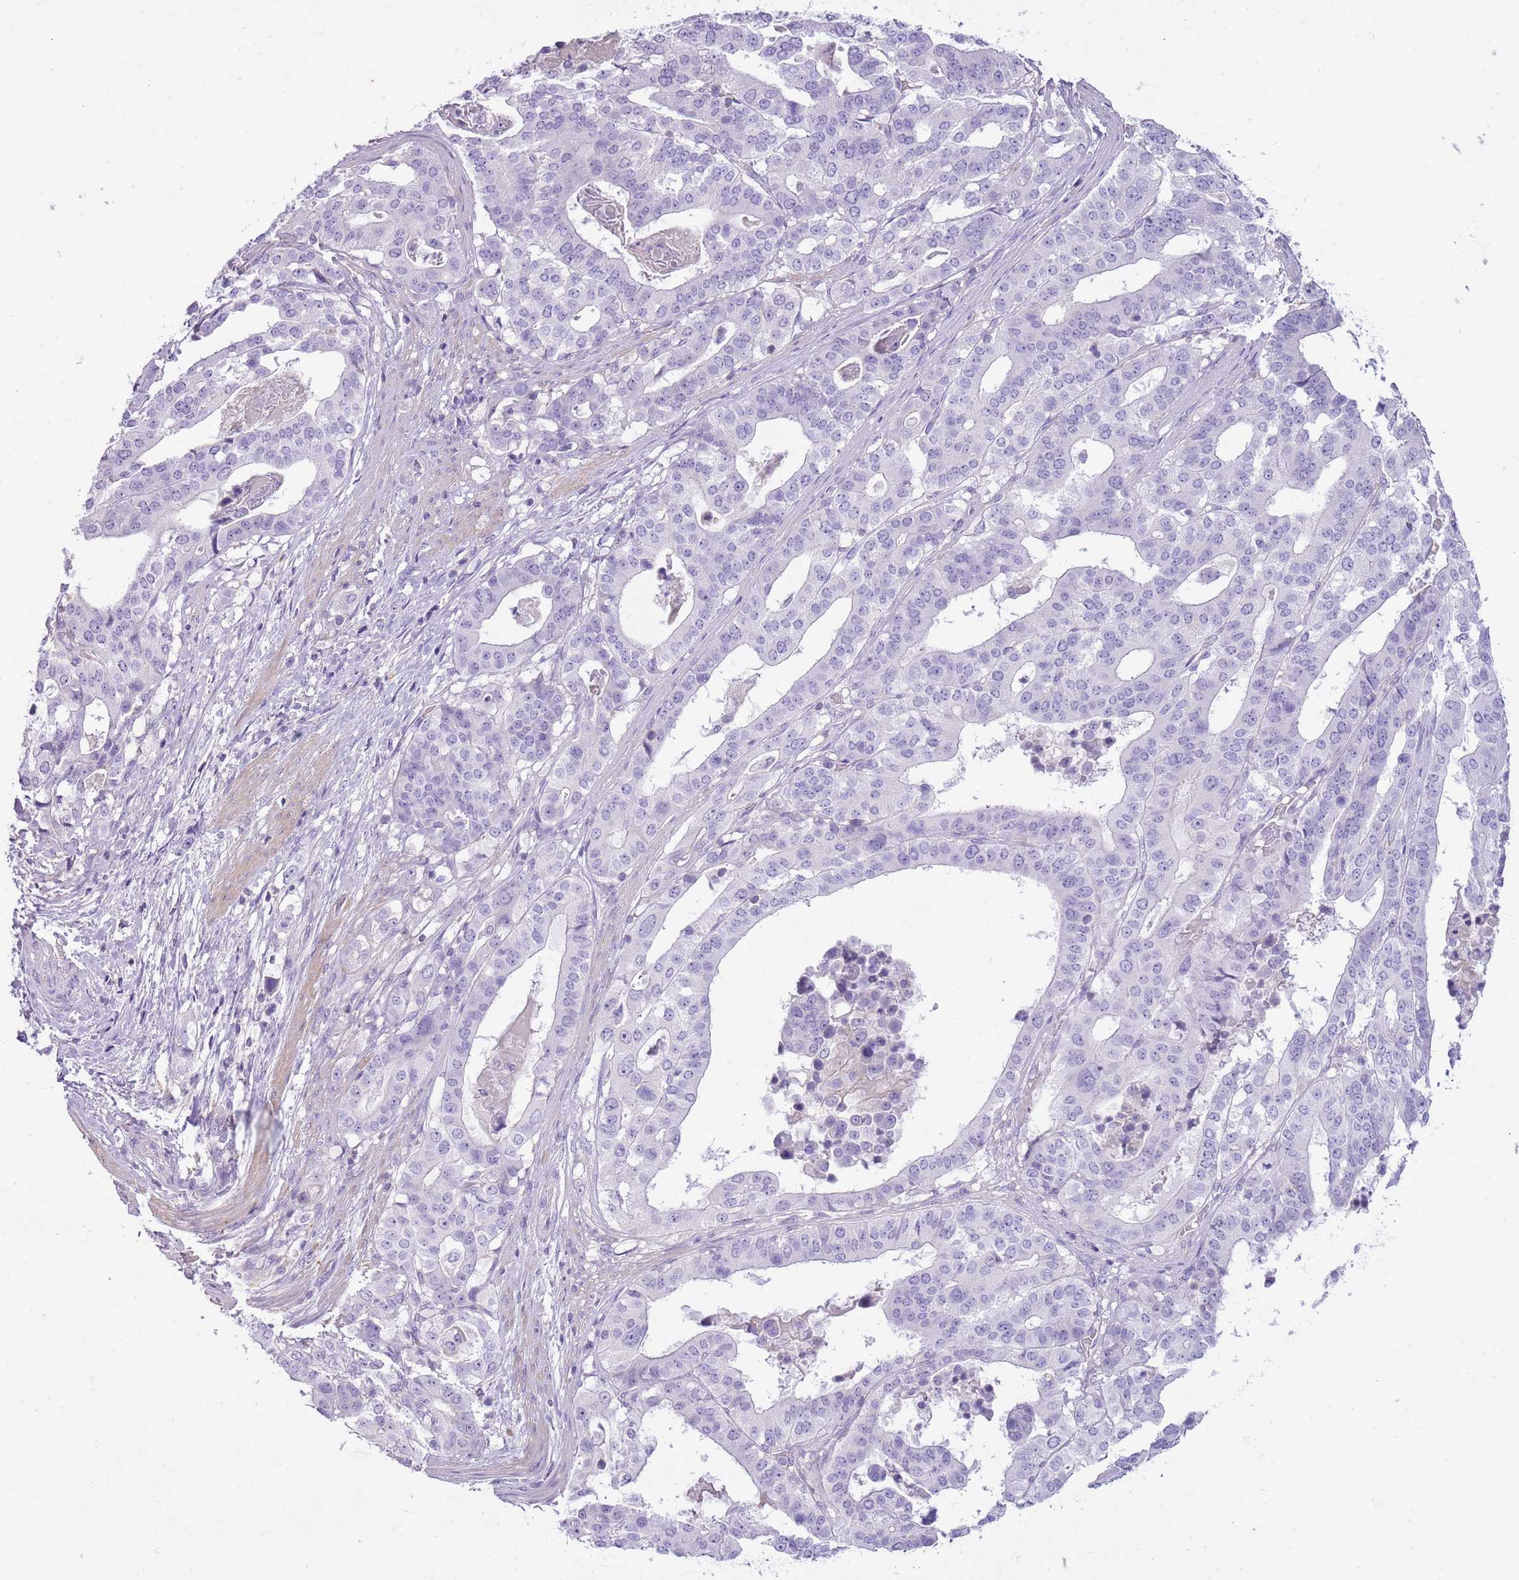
{"staining": {"intensity": "negative", "quantity": "none", "location": "none"}, "tissue": "stomach cancer", "cell_type": "Tumor cells", "image_type": "cancer", "snomed": [{"axis": "morphology", "description": "Adenocarcinoma, NOS"}, {"axis": "topography", "description": "Stomach"}], "caption": "Immunohistochemistry histopathology image of neoplastic tissue: stomach adenocarcinoma stained with DAB (3,3'-diaminobenzidine) displays no significant protein expression in tumor cells.", "gene": "CNPPD1", "patient": {"sex": "male", "age": 48}}